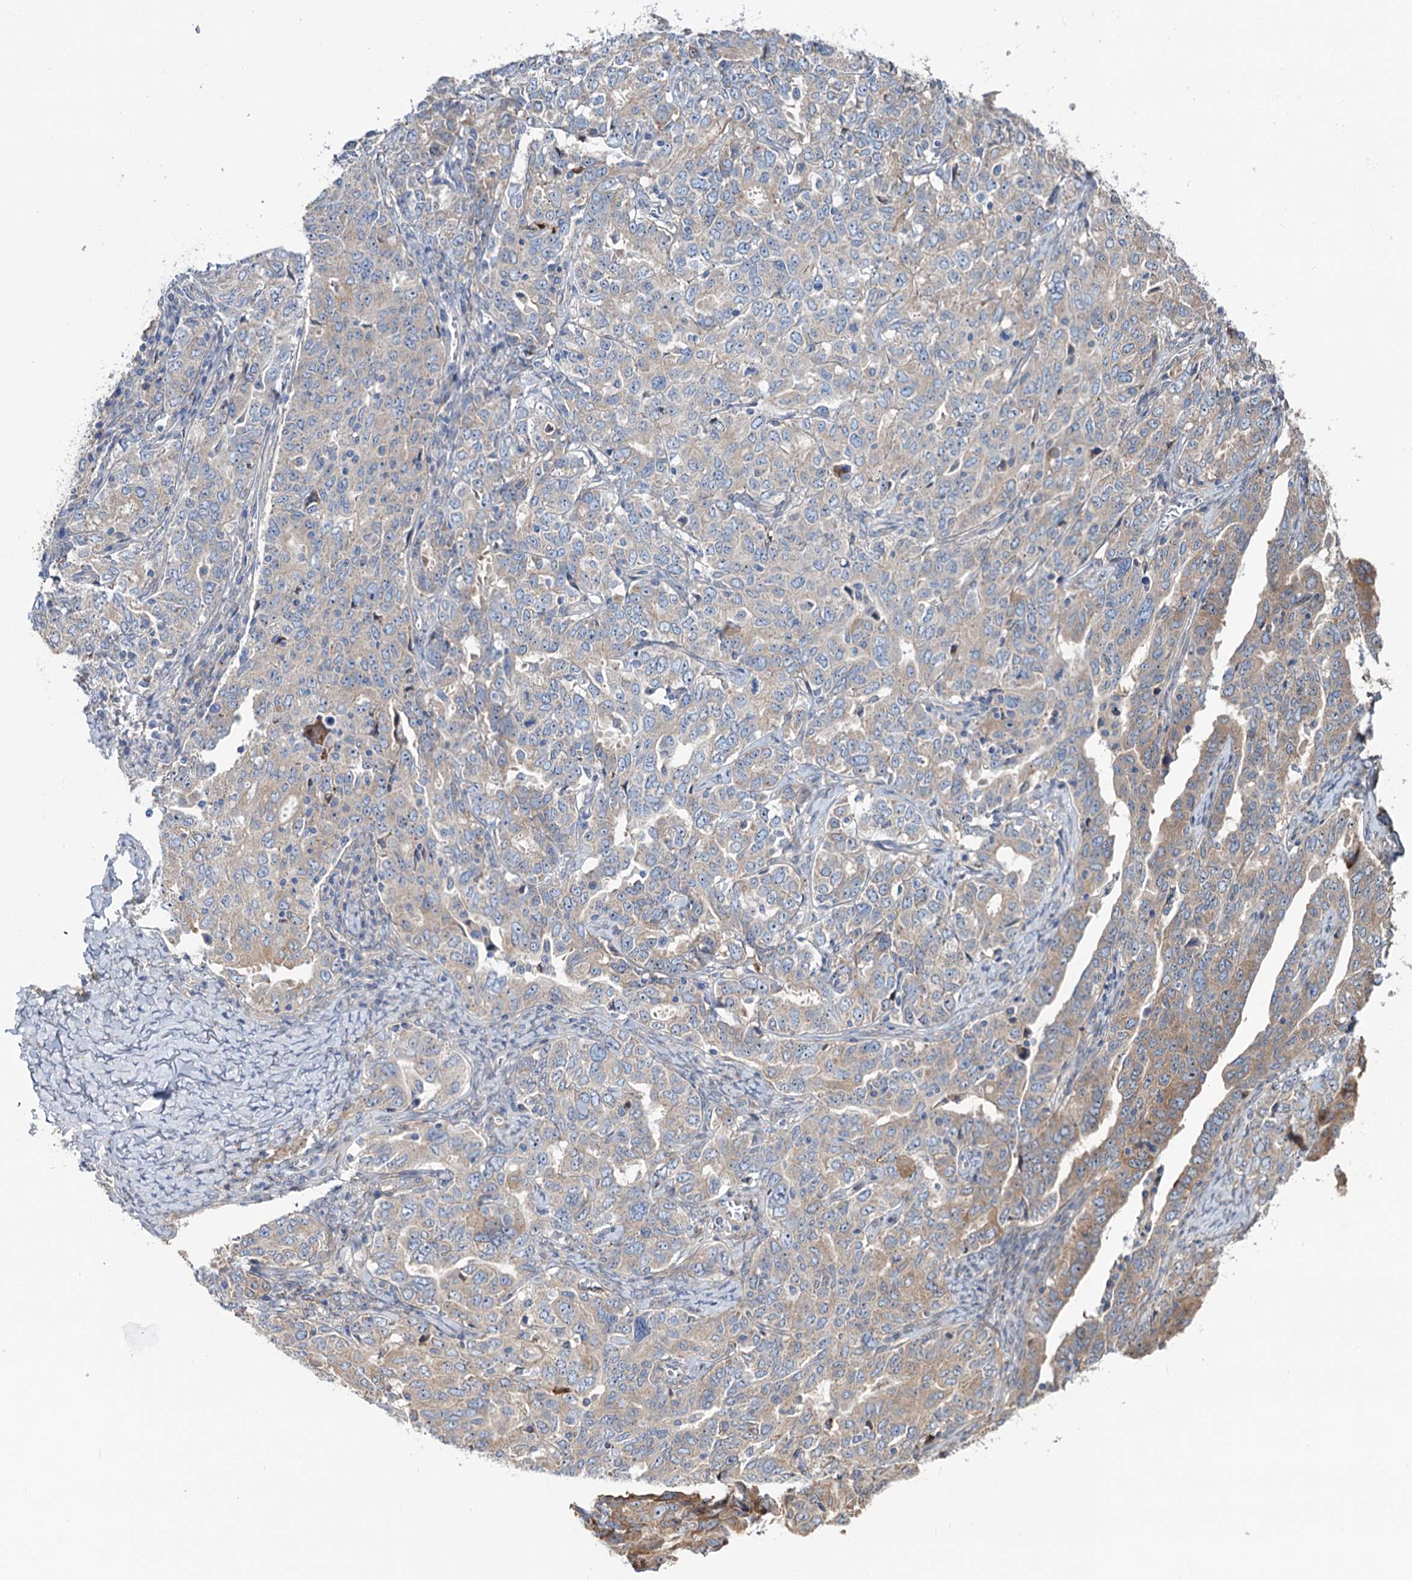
{"staining": {"intensity": "weak", "quantity": "25%-75%", "location": "cytoplasmic/membranous"}, "tissue": "ovarian cancer", "cell_type": "Tumor cells", "image_type": "cancer", "snomed": [{"axis": "morphology", "description": "Carcinoma, endometroid"}, {"axis": "topography", "description": "Ovary"}], "caption": "IHC photomicrograph of human endometroid carcinoma (ovarian) stained for a protein (brown), which demonstrates low levels of weak cytoplasmic/membranous staining in about 25%-75% of tumor cells.", "gene": "PTDSS2", "patient": {"sex": "female", "age": 62}}